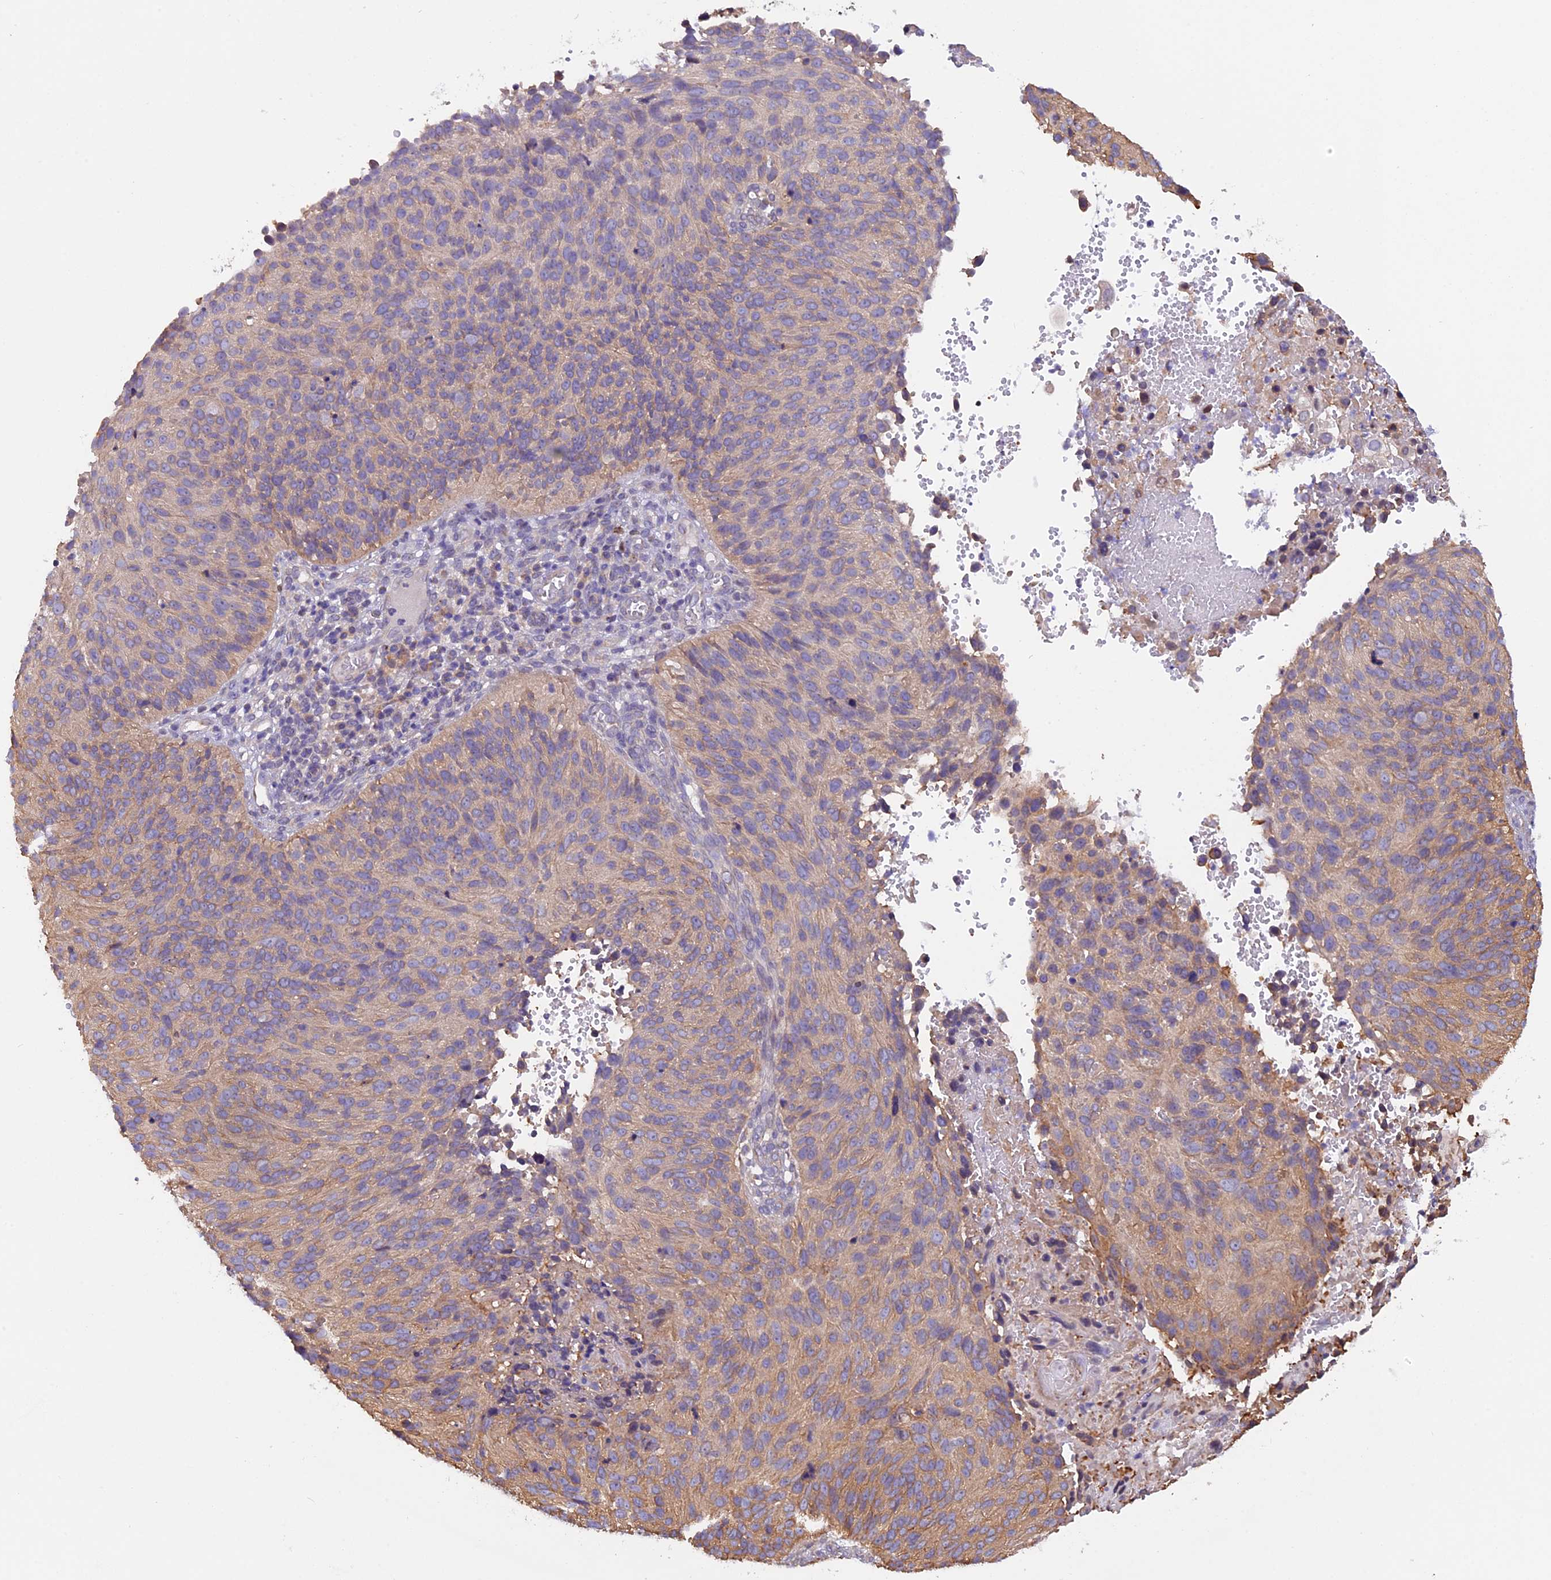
{"staining": {"intensity": "moderate", "quantity": "<25%", "location": "cytoplasmic/membranous"}, "tissue": "cervical cancer", "cell_type": "Tumor cells", "image_type": "cancer", "snomed": [{"axis": "morphology", "description": "Squamous cell carcinoma, NOS"}, {"axis": "topography", "description": "Cervix"}], "caption": "Squamous cell carcinoma (cervical) stained with a protein marker exhibits moderate staining in tumor cells.", "gene": "CCDC9B", "patient": {"sex": "female", "age": 74}}